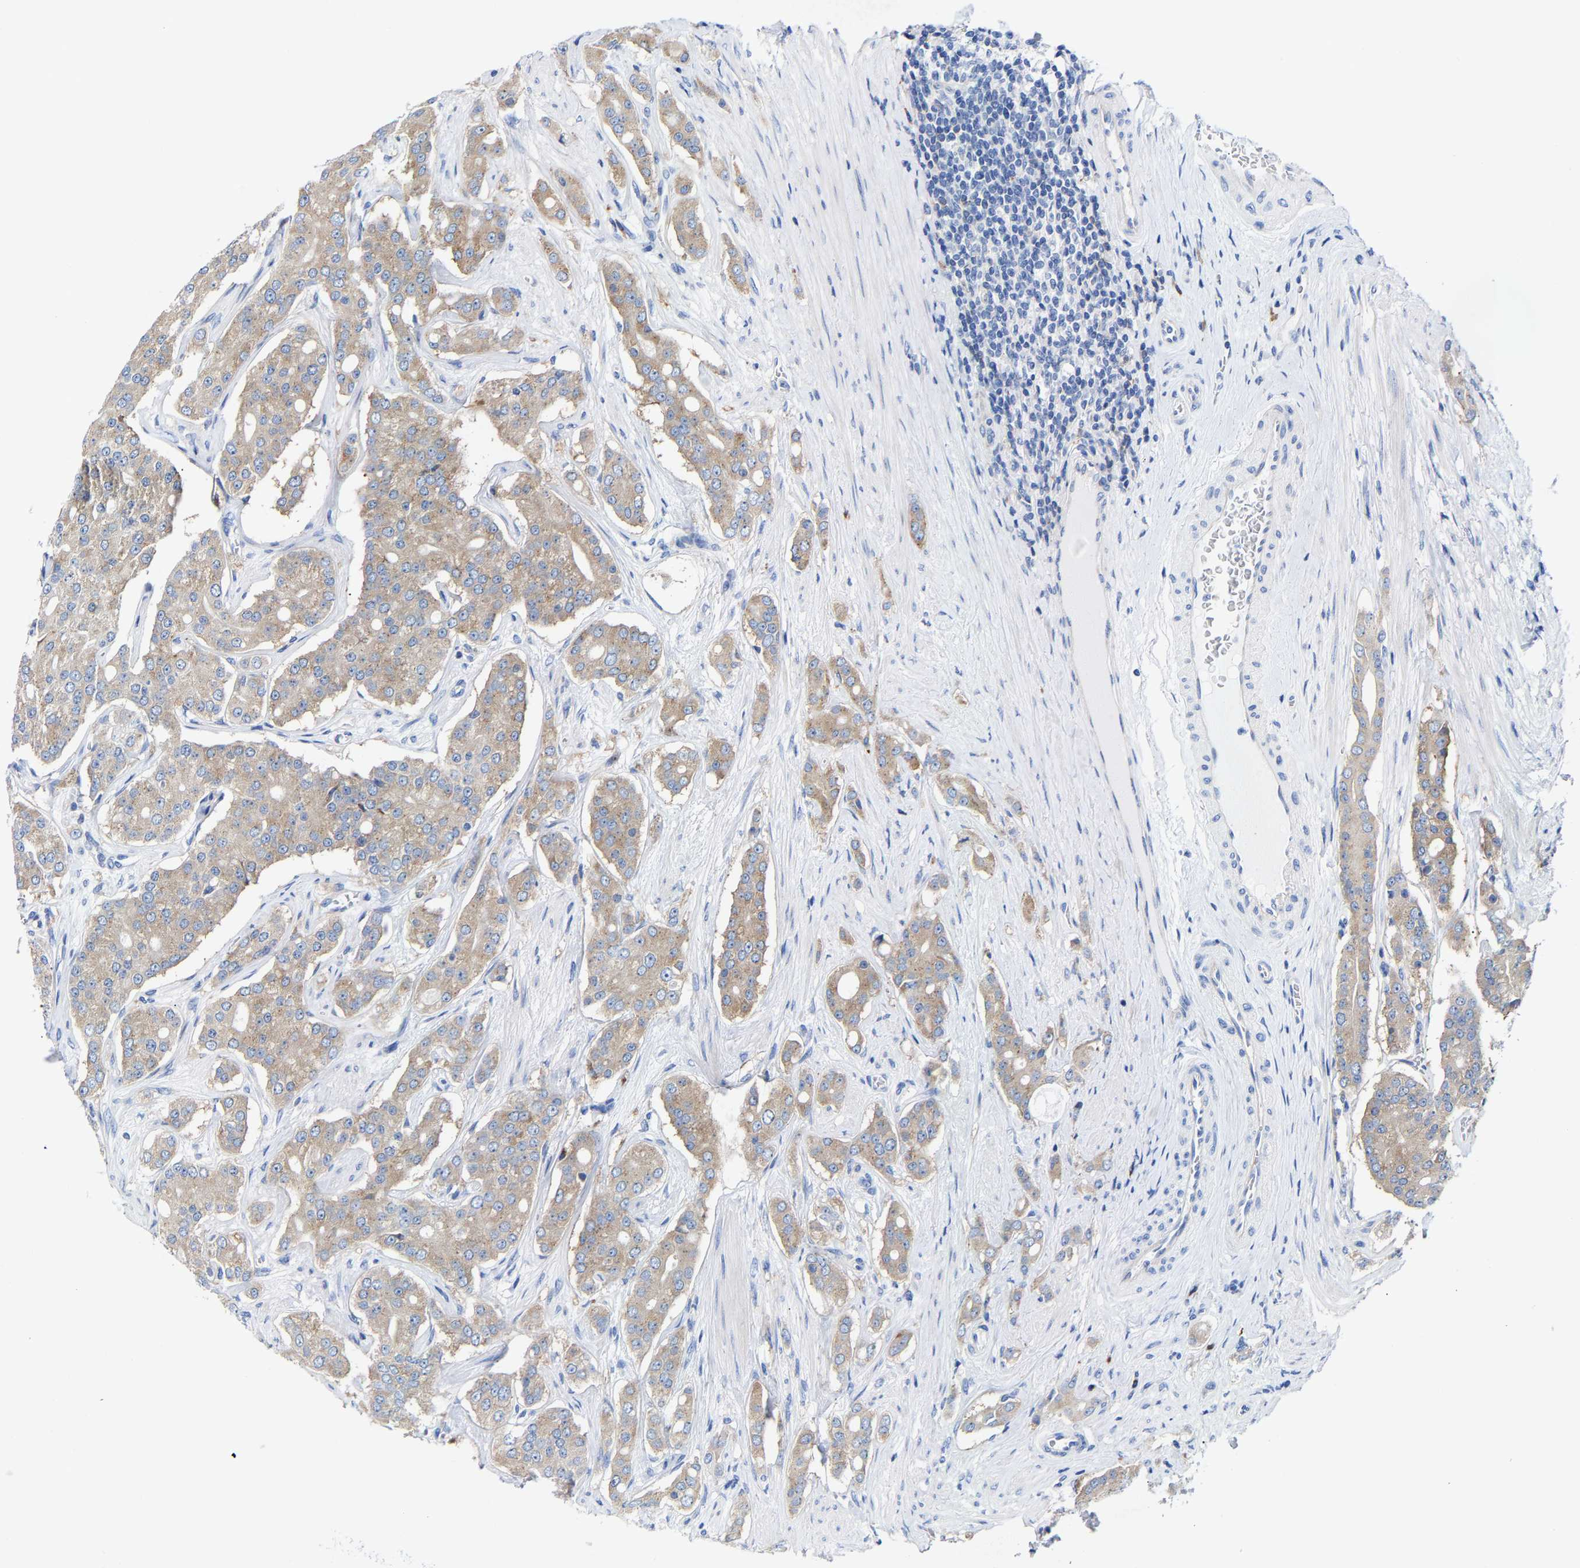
{"staining": {"intensity": "moderate", "quantity": "25%-75%", "location": "cytoplasmic/membranous"}, "tissue": "prostate cancer", "cell_type": "Tumor cells", "image_type": "cancer", "snomed": [{"axis": "morphology", "description": "Adenocarcinoma, High grade"}, {"axis": "topography", "description": "Prostate"}], "caption": "Approximately 25%-75% of tumor cells in human high-grade adenocarcinoma (prostate) reveal moderate cytoplasmic/membranous protein expression as visualized by brown immunohistochemical staining.", "gene": "PPP1R15A", "patient": {"sex": "male", "age": 71}}